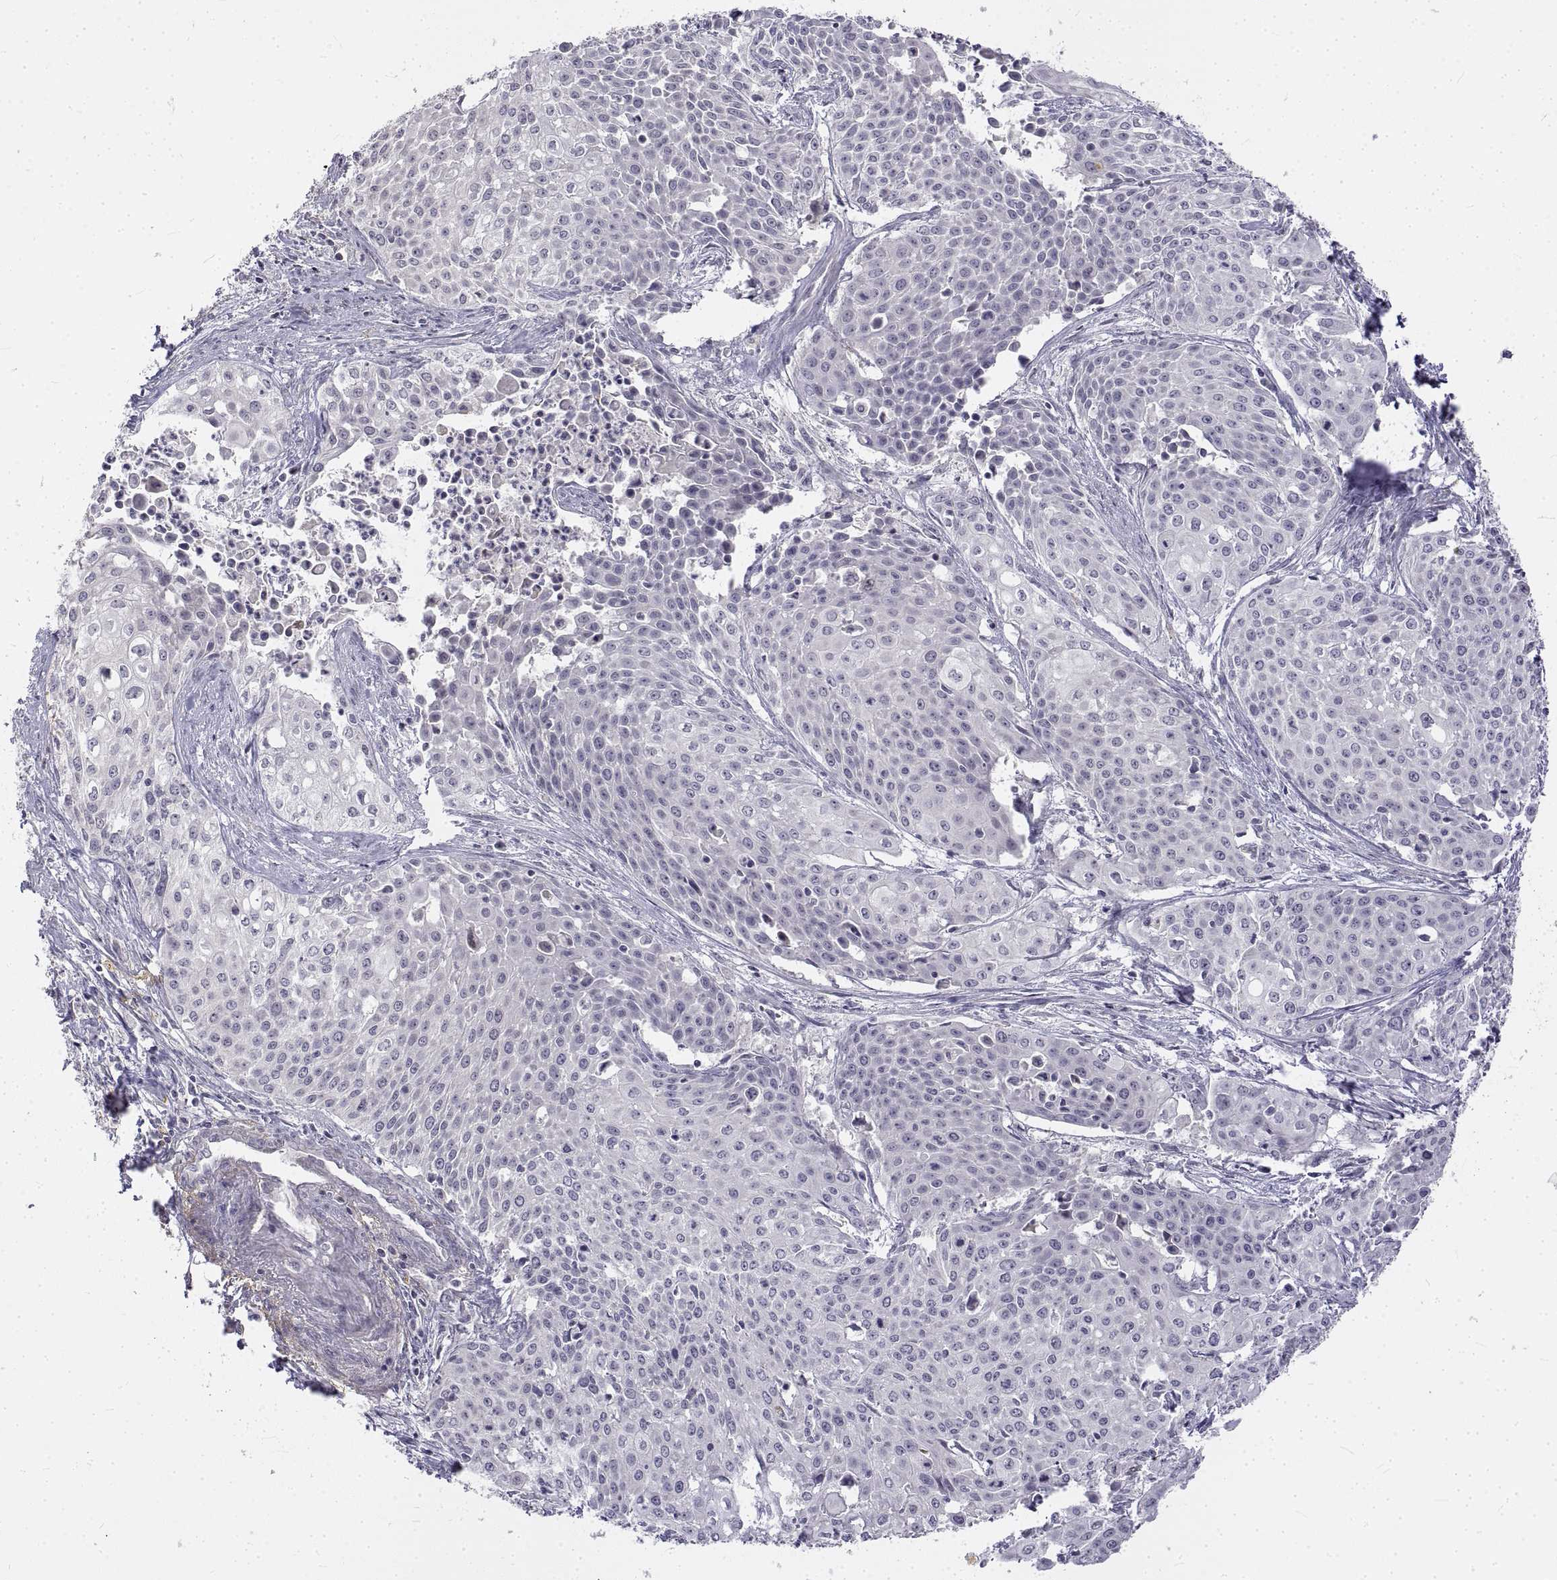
{"staining": {"intensity": "negative", "quantity": "none", "location": "none"}, "tissue": "cervical cancer", "cell_type": "Tumor cells", "image_type": "cancer", "snomed": [{"axis": "morphology", "description": "Squamous cell carcinoma, NOS"}, {"axis": "topography", "description": "Cervix"}], "caption": "High power microscopy micrograph of an immunohistochemistry (IHC) histopathology image of cervical squamous cell carcinoma, revealing no significant positivity in tumor cells.", "gene": "ANO2", "patient": {"sex": "female", "age": 39}}